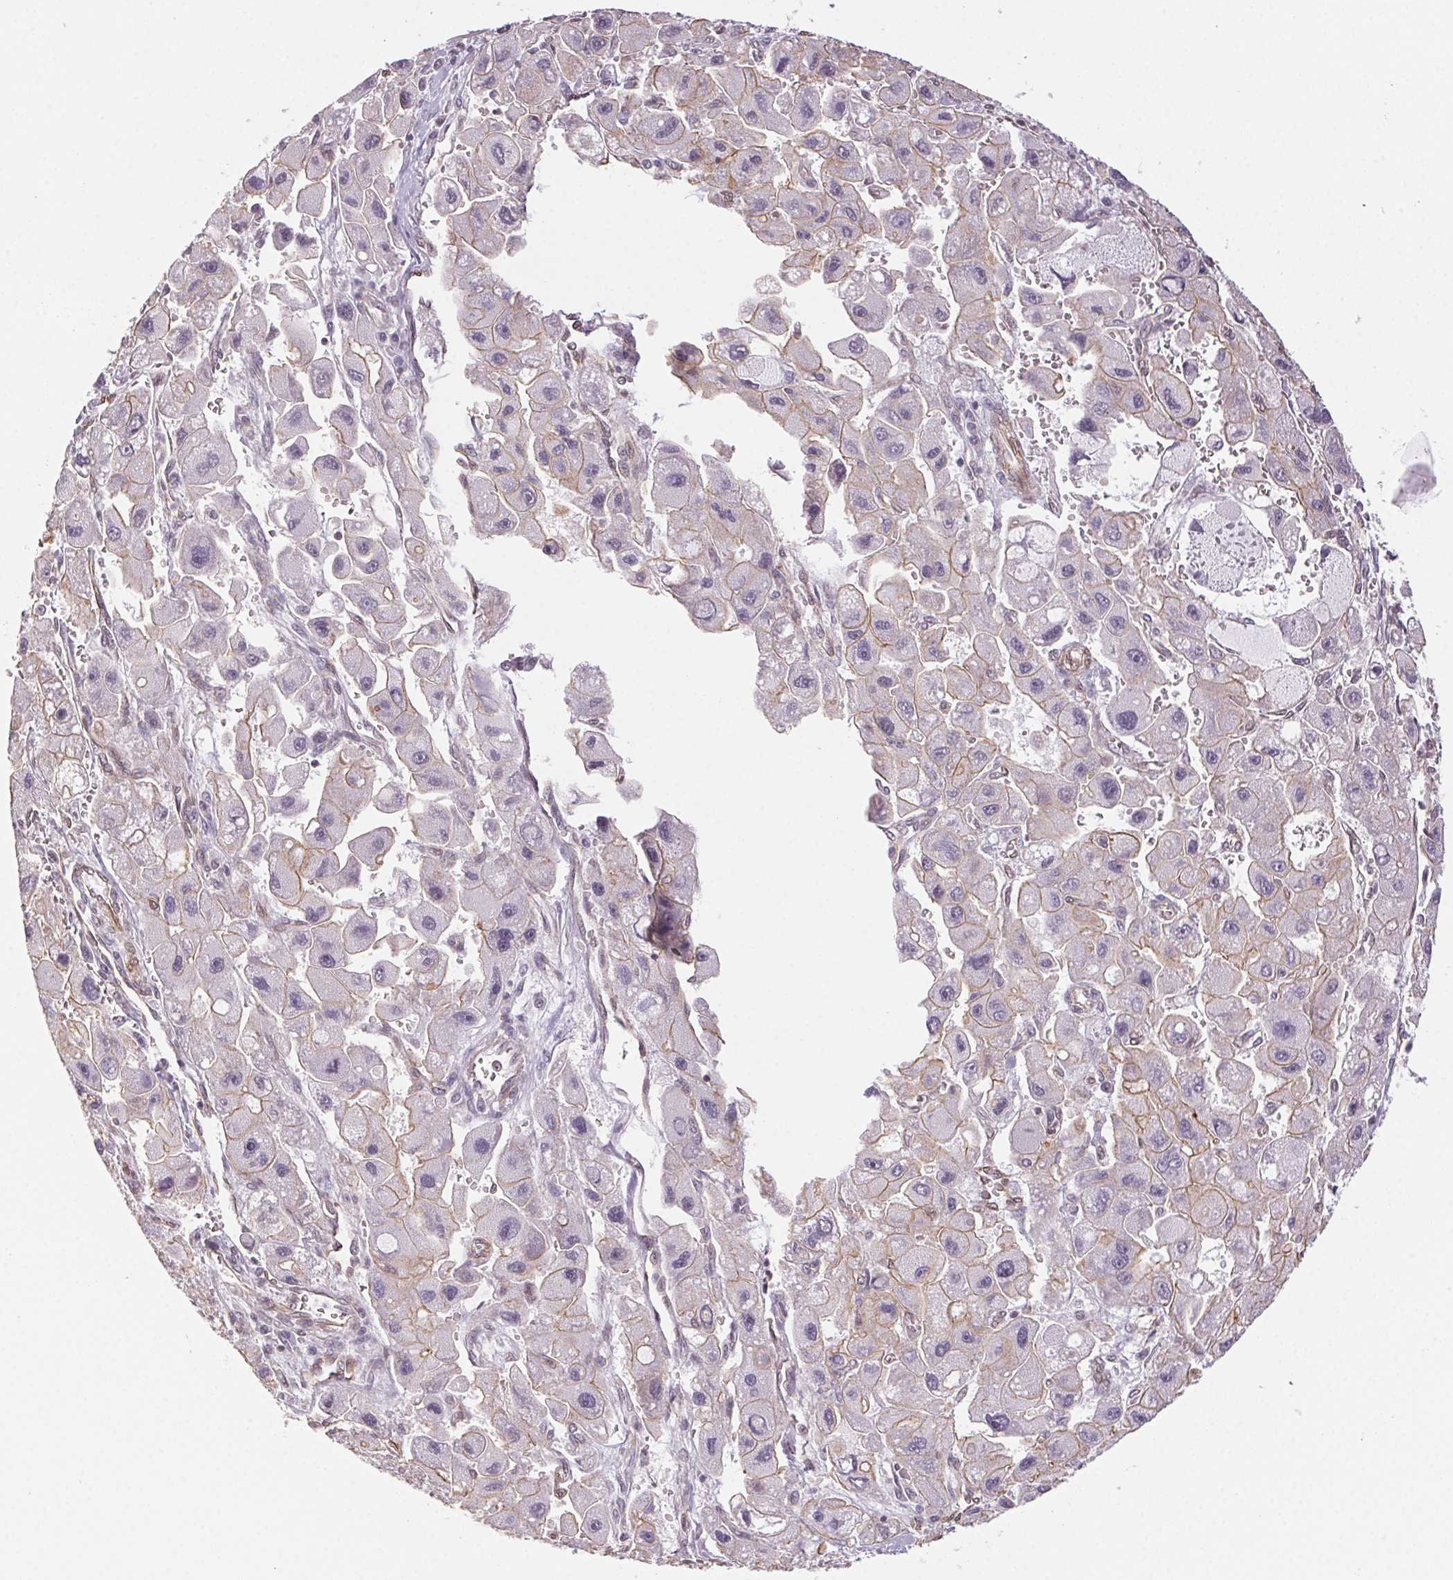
{"staining": {"intensity": "weak", "quantity": "<25%", "location": "cytoplasmic/membranous"}, "tissue": "liver cancer", "cell_type": "Tumor cells", "image_type": "cancer", "snomed": [{"axis": "morphology", "description": "Carcinoma, Hepatocellular, NOS"}, {"axis": "topography", "description": "Liver"}], "caption": "Immunohistochemical staining of liver hepatocellular carcinoma exhibits no significant expression in tumor cells.", "gene": "PLA2G4F", "patient": {"sex": "male", "age": 24}}